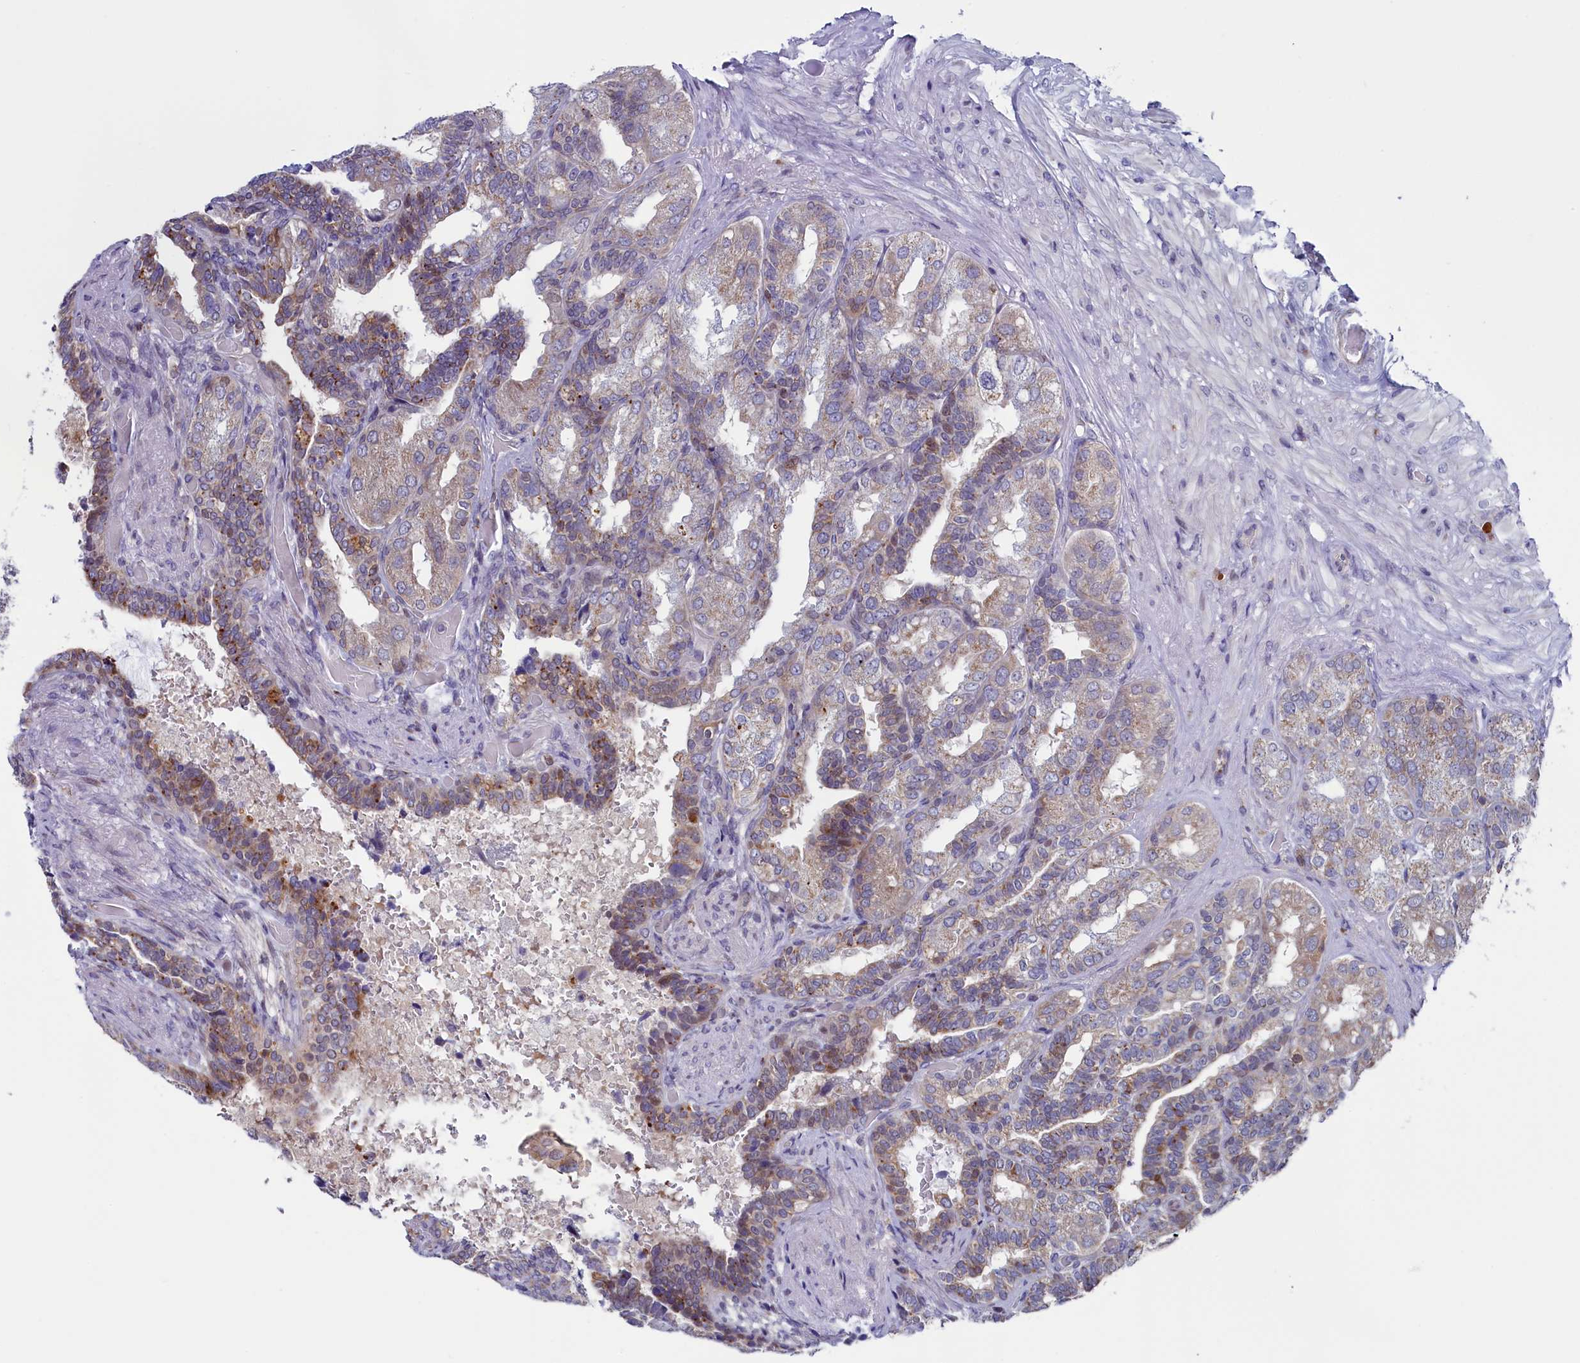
{"staining": {"intensity": "moderate", "quantity": "25%-75%", "location": "cytoplasmic/membranous"}, "tissue": "seminal vesicle", "cell_type": "Glandular cells", "image_type": "normal", "snomed": [{"axis": "morphology", "description": "Normal tissue, NOS"}, {"axis": "topography", "description": "Seminal veicle"}, {"axis": "topography", "description": "Peripheral nerve tissue"}], "caption": "A brown stain labels moderate cytoplasmic/membranous positivity of a protein in glandular cells of benign human seminal vesicle.", "gene": "CIAPIN1", "patient": {"sex": "male", "age": 63}}